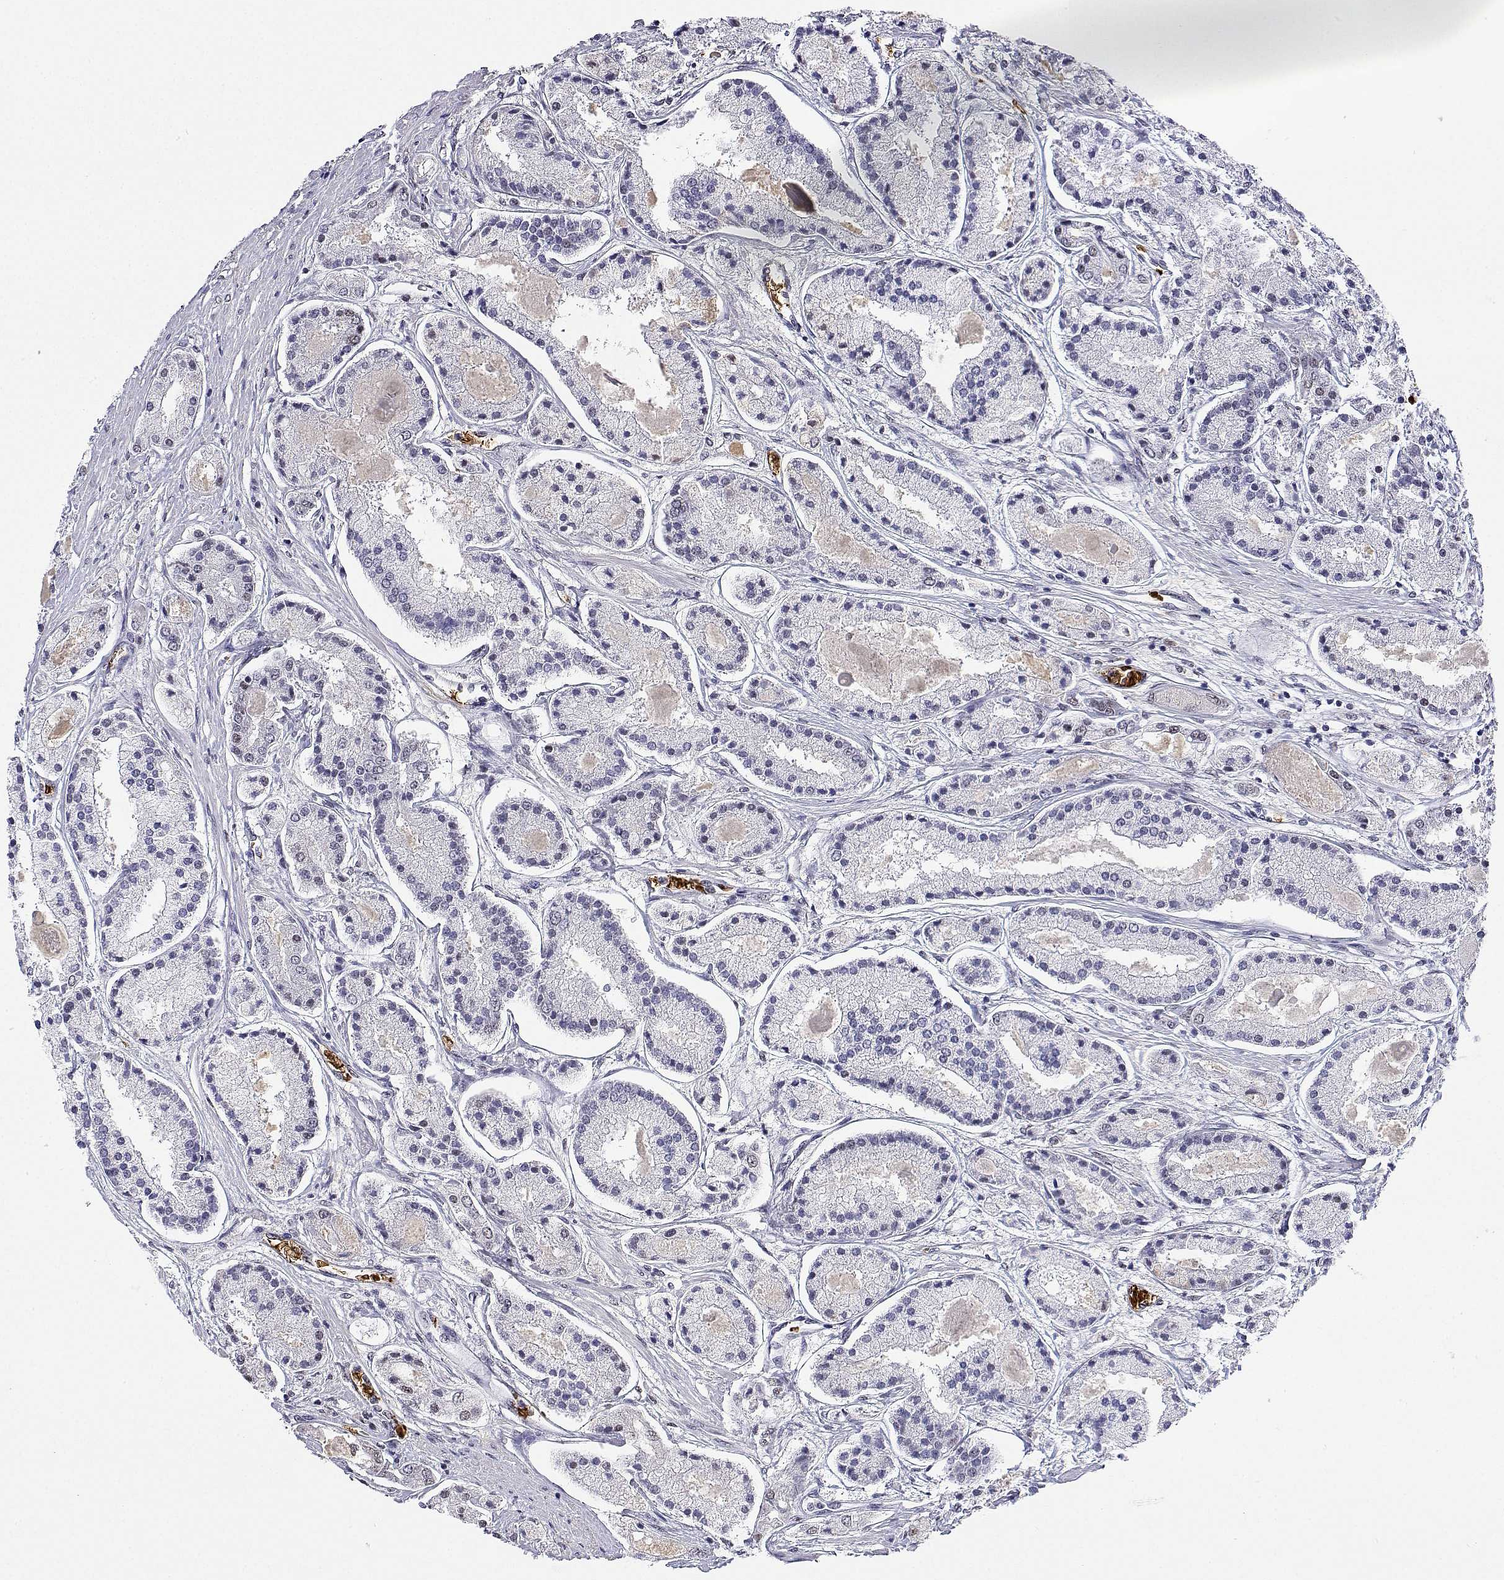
{"staining": {"intensity": "moderate", "quantity": "25%-75%", "location": "nuclear"}, "tissue": "prostate cancer", "cell_type": "Tumor cells", "image_type": "cancer", "snomed": [{"axis": "morphology", "description": "Adenocarcinoma, High grade"}, {"axis": "topography", "description": "Prostate"}], "caption": "An image of human prostate cancer (adenocarcinoma (high-grade)) stained for a protein reveals moderate nuclear brown staining in tumor cells.", "gene": "ADAR", "patient": {"sex": "male", "age": 67}}